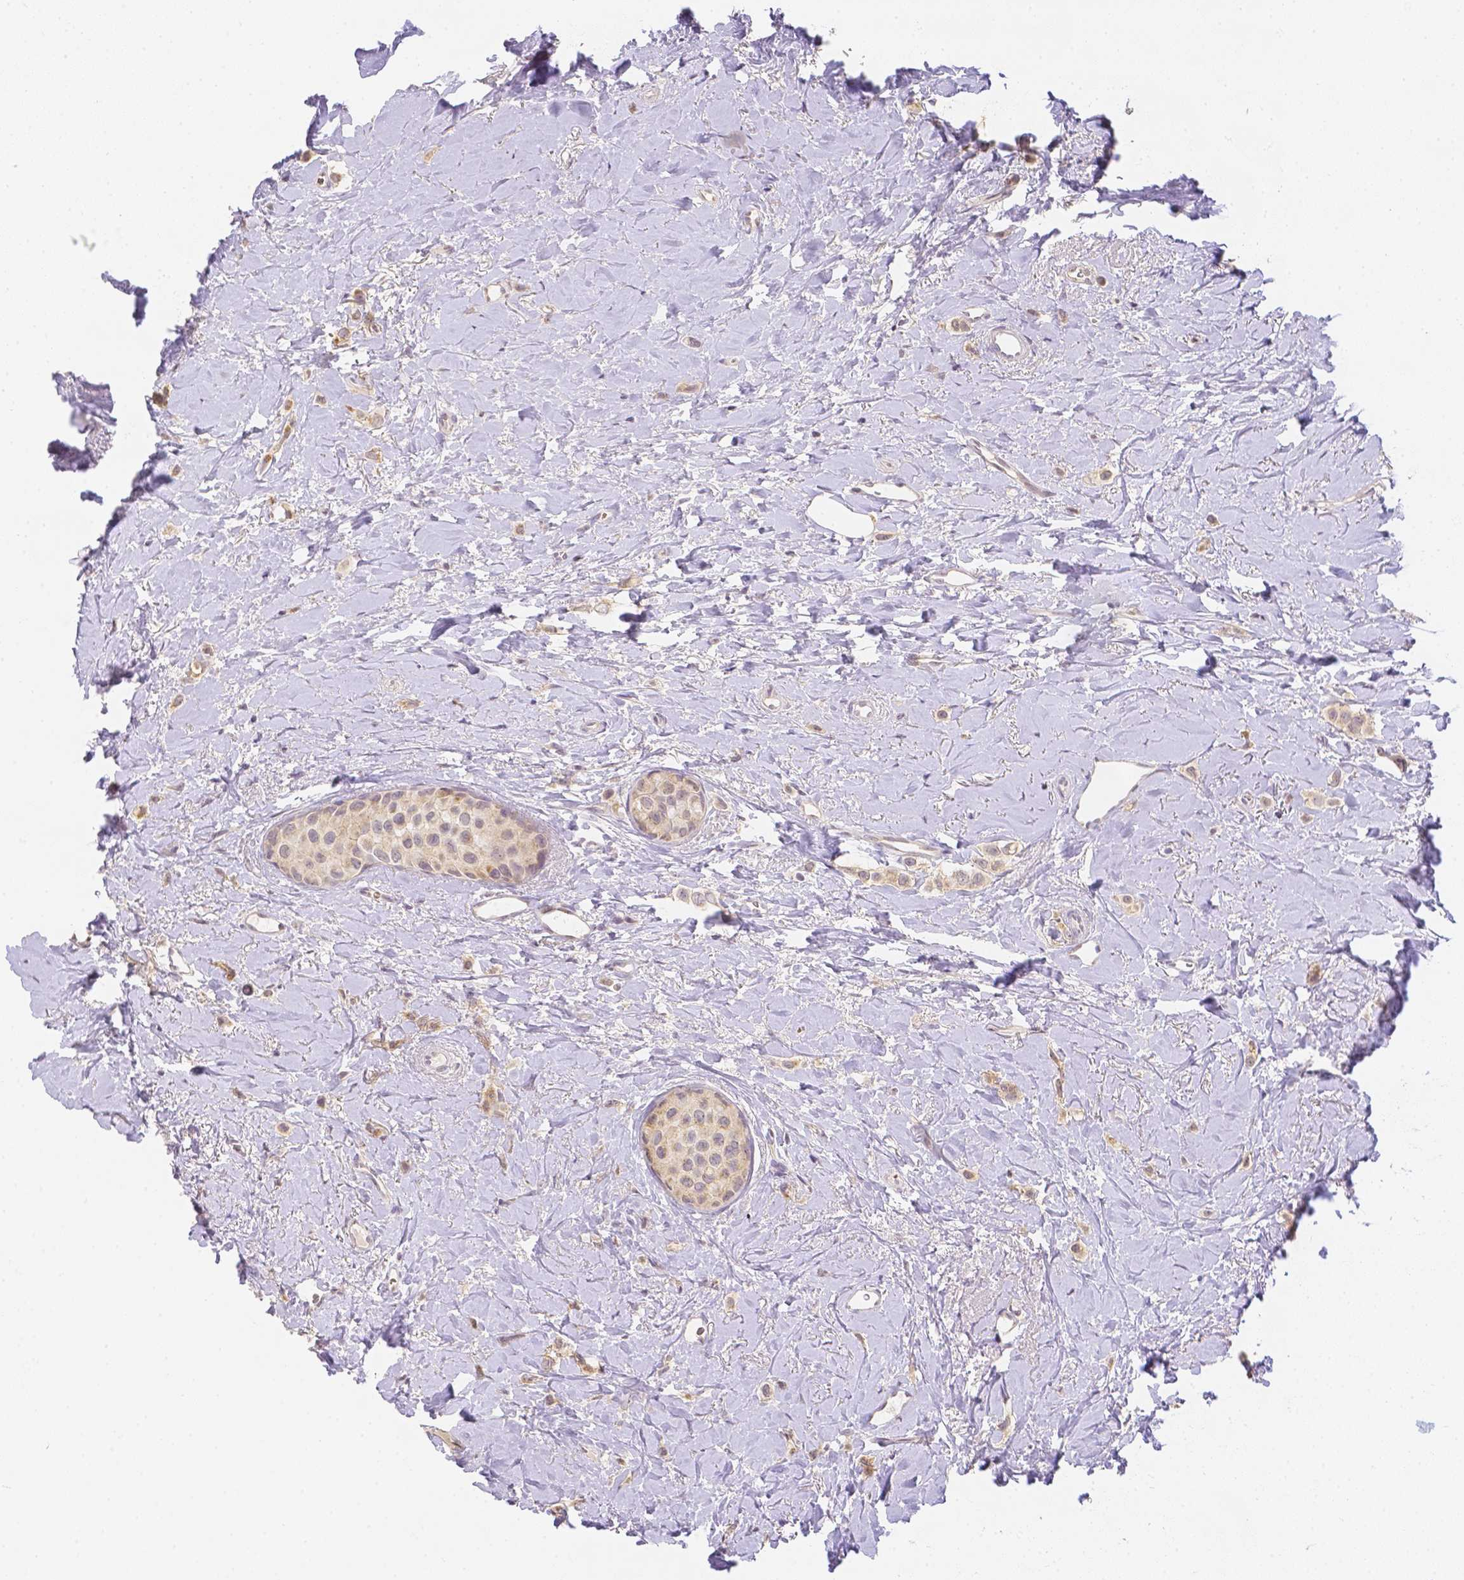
{"staining": {"intensity": "weak", "quantity": ">75%", "location": "cytoplasmic/membranous,nuclear"}, "tissue": "breast cancer", "cell_type": "Tumor cells", "image_type": "cancer", "snomed": [{"axis": "morphology", "description": "Lobular carcinoma"}, {"axis": "topography", "description": "Breast"}], "caption": "This photomicrograph displays breast cancer (lobular carcinoma) stained with immunohistochemistry to label a protein in brown. The cytoplasmic/membranous and nuclear of tumor cells show weak positivity for the protein. Nuclei are counter-stained blue.", "gene": "ZNF280B", "patient": {"sex": "female", "age": 66}}